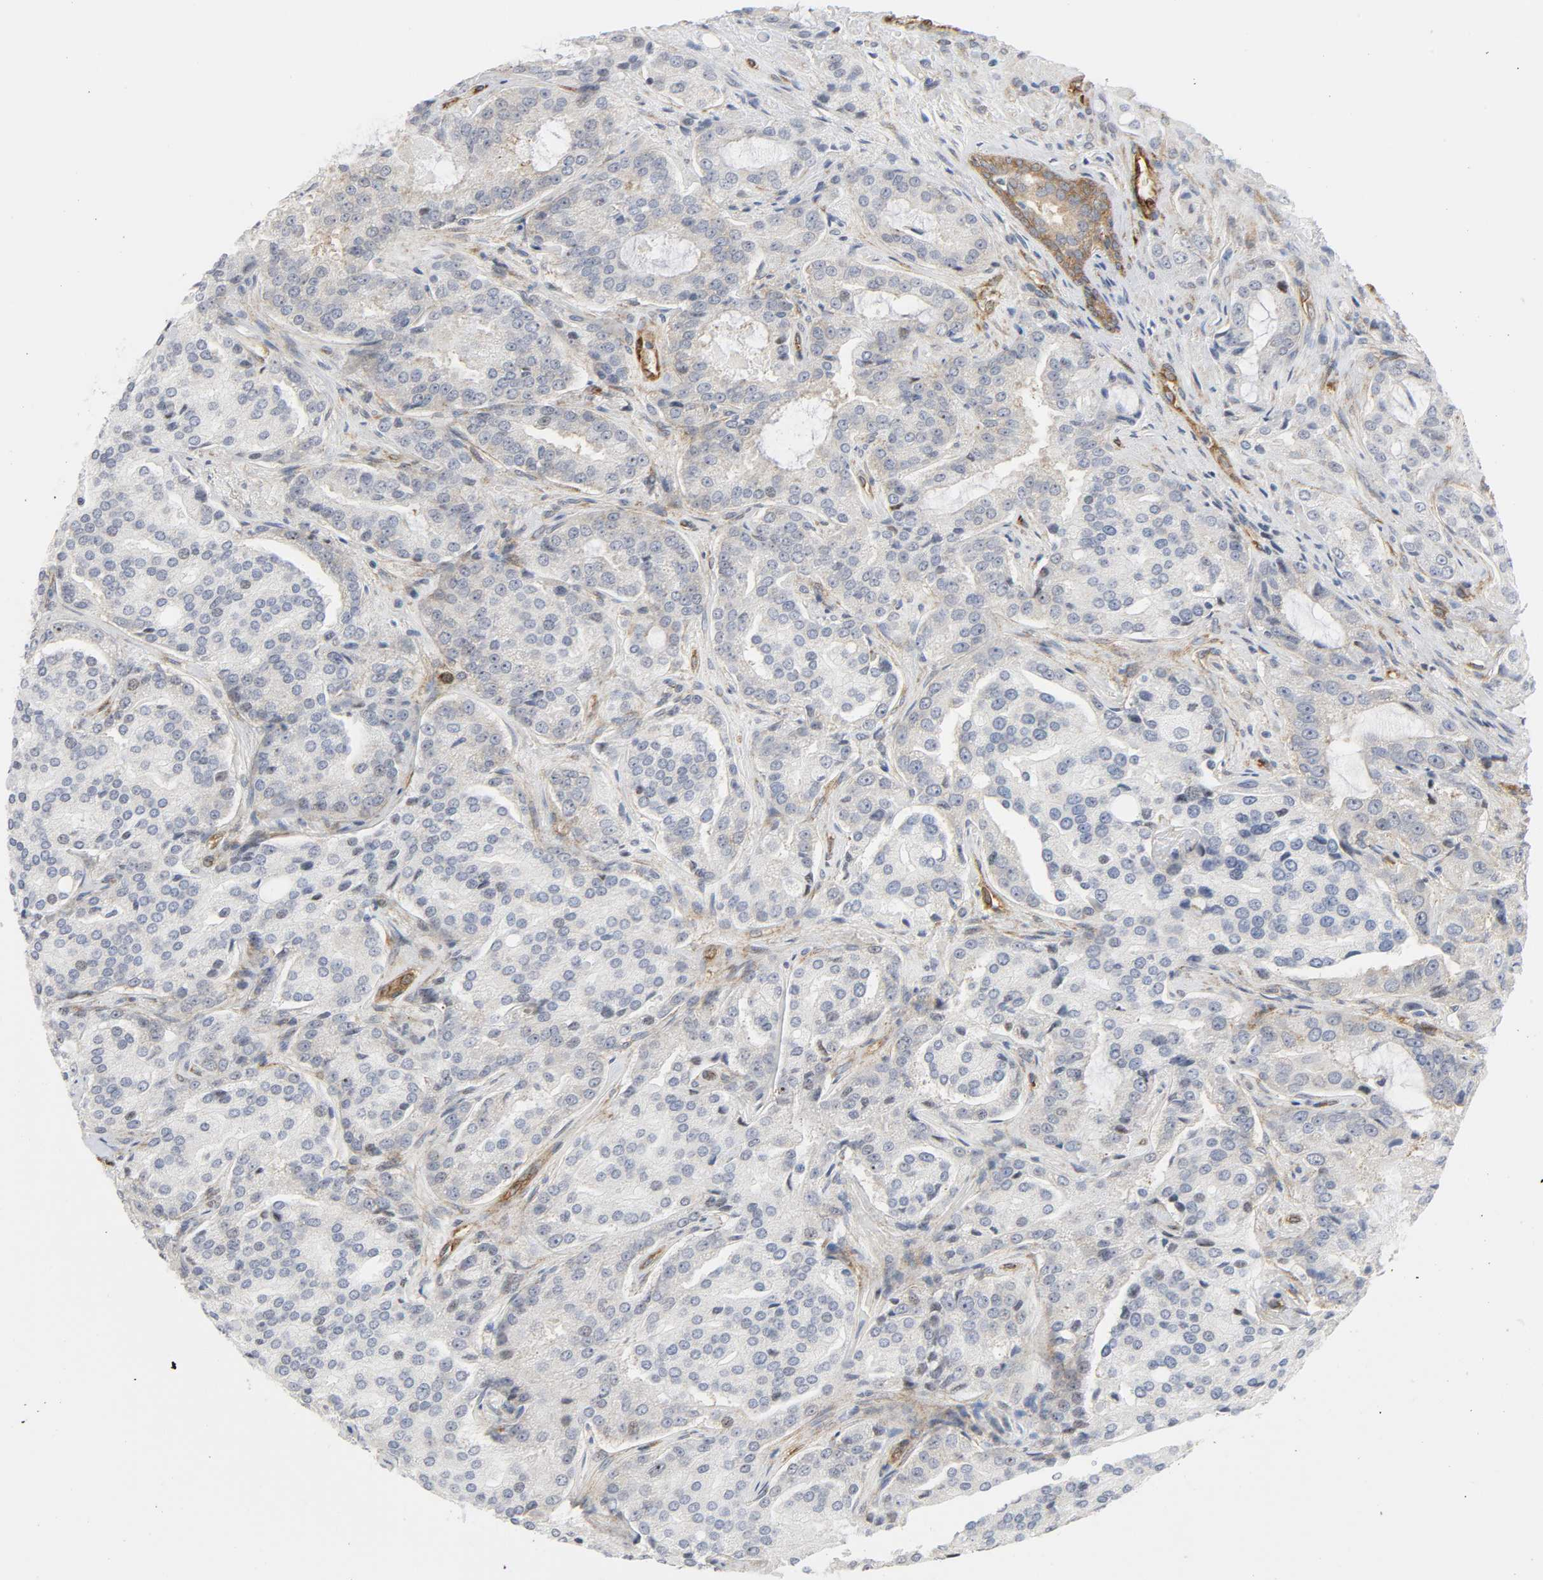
{"staining": {"intensity": "negative", "quantity": "none", "location": "none"}, "tissue": "prostate cancer", "cell_type": "Tumor cells", "image_type": "cancer", "snomed": [{"axis": "morphology", "description": "Adenocarcinoma, High grade"}, {"axis": "topography", "description": "Prostate"}], "caption": "Prostate cancer (high-grade adenocarcinoma) stained for a protein using immunohistochemistry exhibits no positivity tumor cells.", "gene": "DOCK1", "patient": {"sex": "male", "age": 72}}